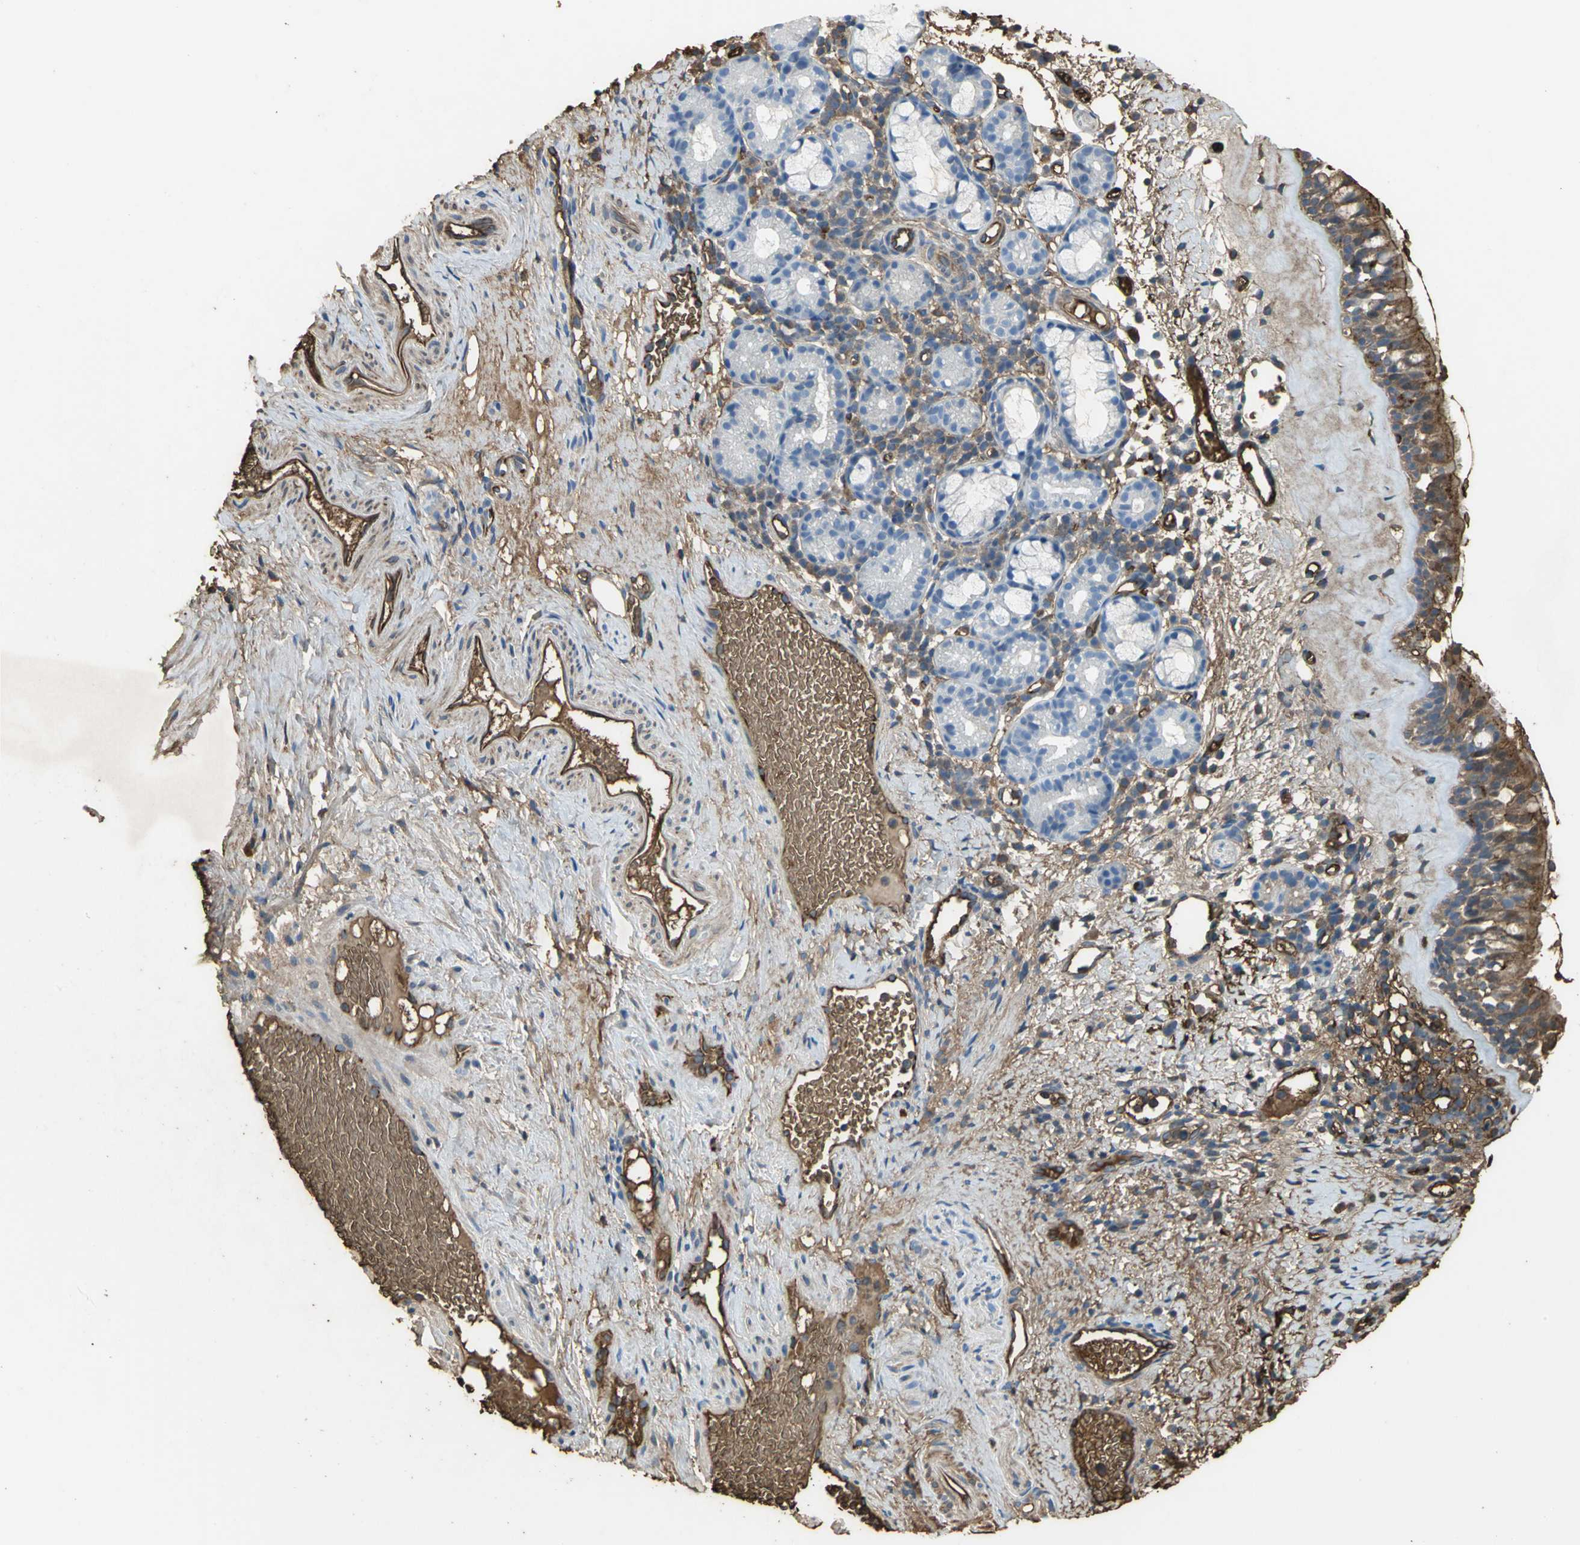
{"staining": {"intensity": "moderate", "quantity": ">75%", "location": "cytoplasmic/membranous"}, "tissue": "nasopharynx", "cell_type": "Respiratory epithelial cells", "image_type": "normal", "snomed": [{"axis": "morphology", "description": "Normal tissue, NOS"}, {"axis": "morphology", "description": "Inflammation, NOS"}, {"axis": "topography", "description": "Nasopharynx"}], "caption": "An IHC photomicrograph of unremarkable tissue is shown. Protein staining in brown labels moderate cytoplasmic/membranous positivity in nasopharynx within respiratory epithelial cells.", "gene": "TREM1", "patient": {"sex": "female", "age": 55}}